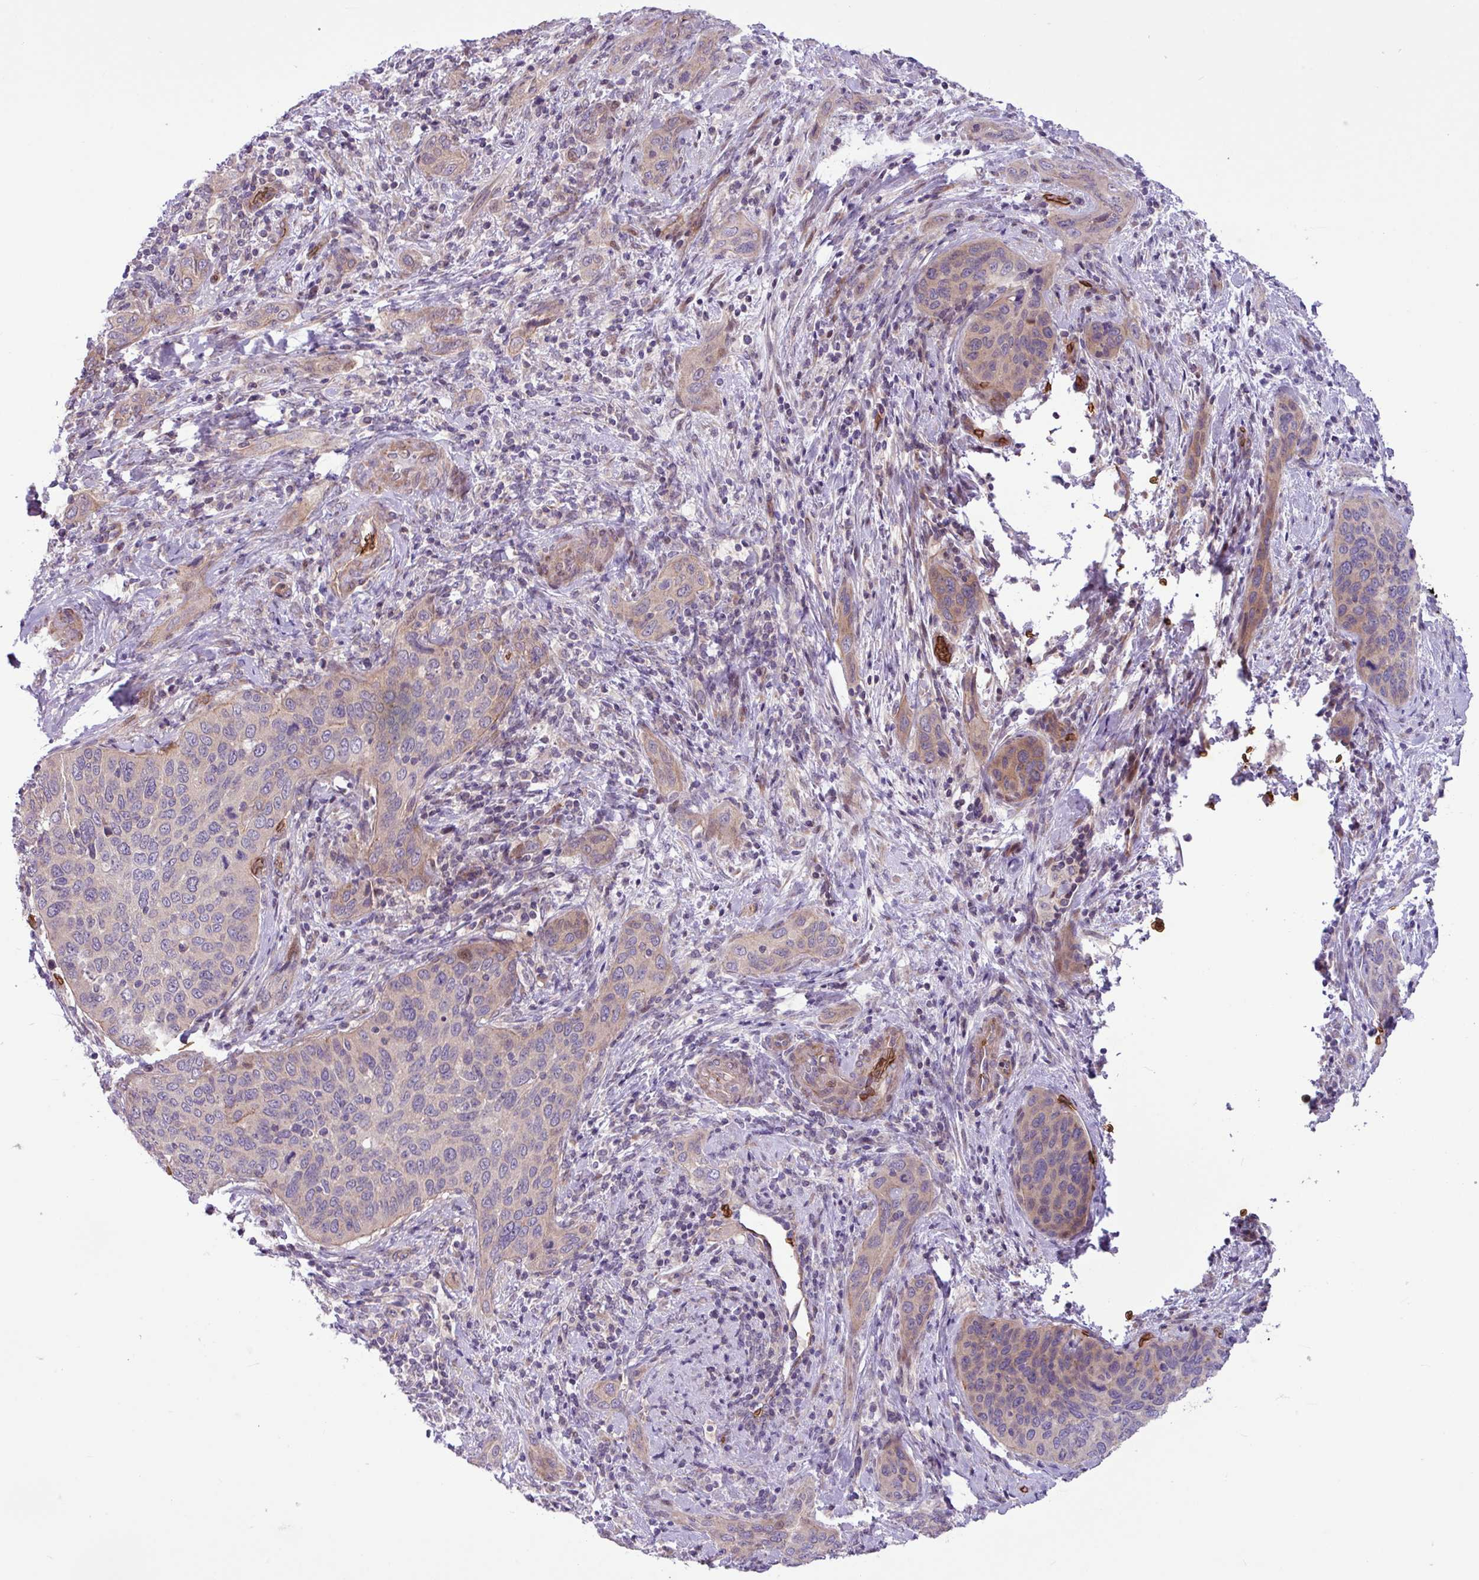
{"staining": {"intensity": "weak", "quantity": ">75%", "location": "cytoplasmic/membranous"}, "tissue": "cervical cancer", "cell_type": "Tumor cells", "image_type": "cancer", "snomed": [{"axis": "morphology", "description": "Squamous cell carcinoma, NOS"}, {"axis": "topography", "description": "Cervix"}], "caption": "This histopathology image exhibits immunohistochemistry (IHC) staining of human cervical cancer (squamous cell carcinoma), with low weak cytoplasmic/membranous expression in about >75% of tumor cells.", "gene": "RAD21L1", "patient": {"sex": "female", "age": 60}}